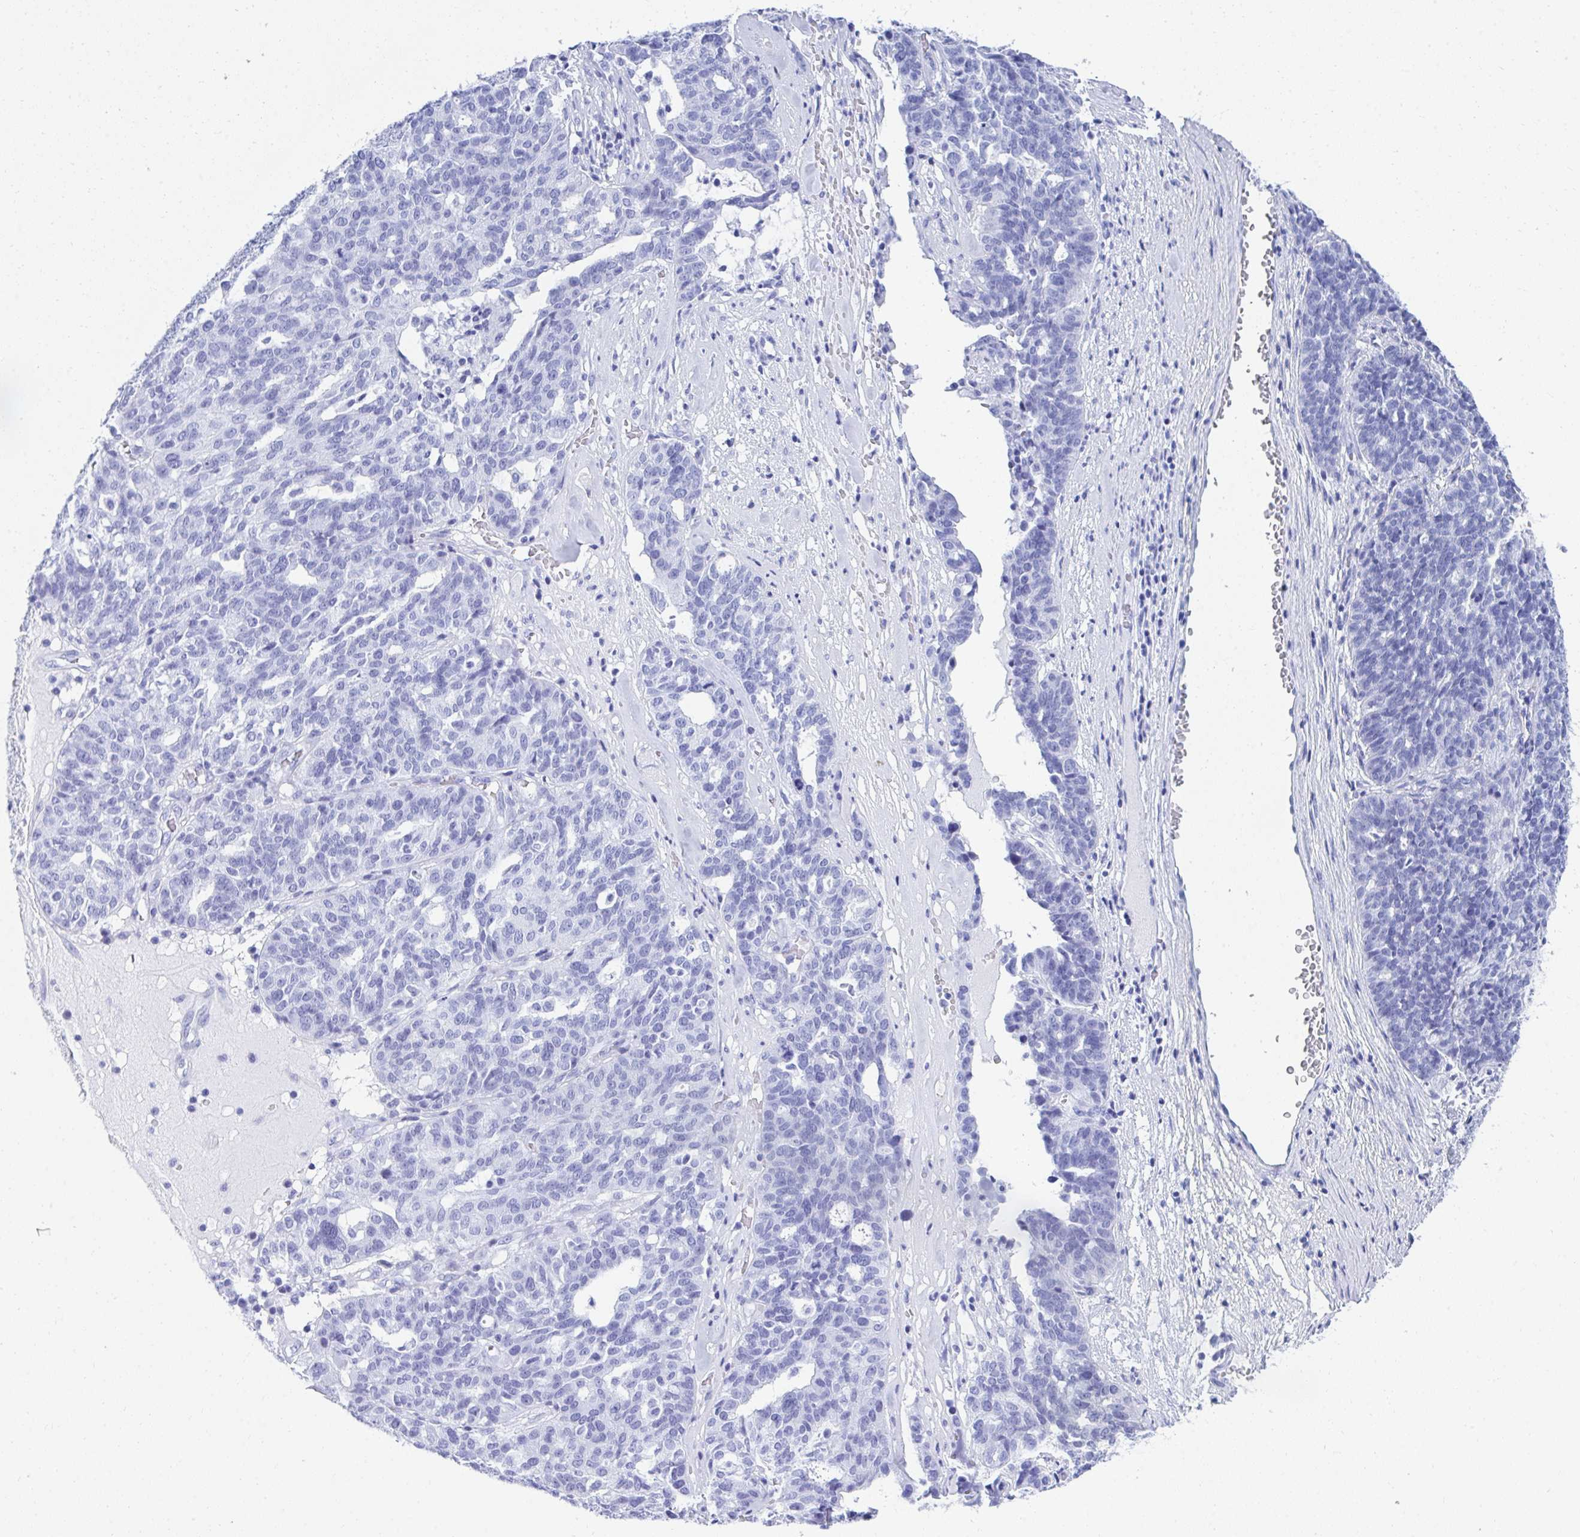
{"staining": {"intensity": "negative", "quantity": "none", "location": "none"}, "tissue": "ovarian cancer", "cell_type": "Tumor cells", "image_type": "cancer", "snomed": [{"axis": "morphology", "description": "Cystadenocarcinoma, serous, NOS"}, {"axis": "topography", "description": "Ovary"}], "caption": "High magnification brightfield microscopy of ovarian serous cystadenocarcinoma stained with DAB (brown) and counterstained with hematoxylin (blue): tumor cells show no significant expression.", "gene": "CD7", "patient": {"sex": "female", "age": 59}}